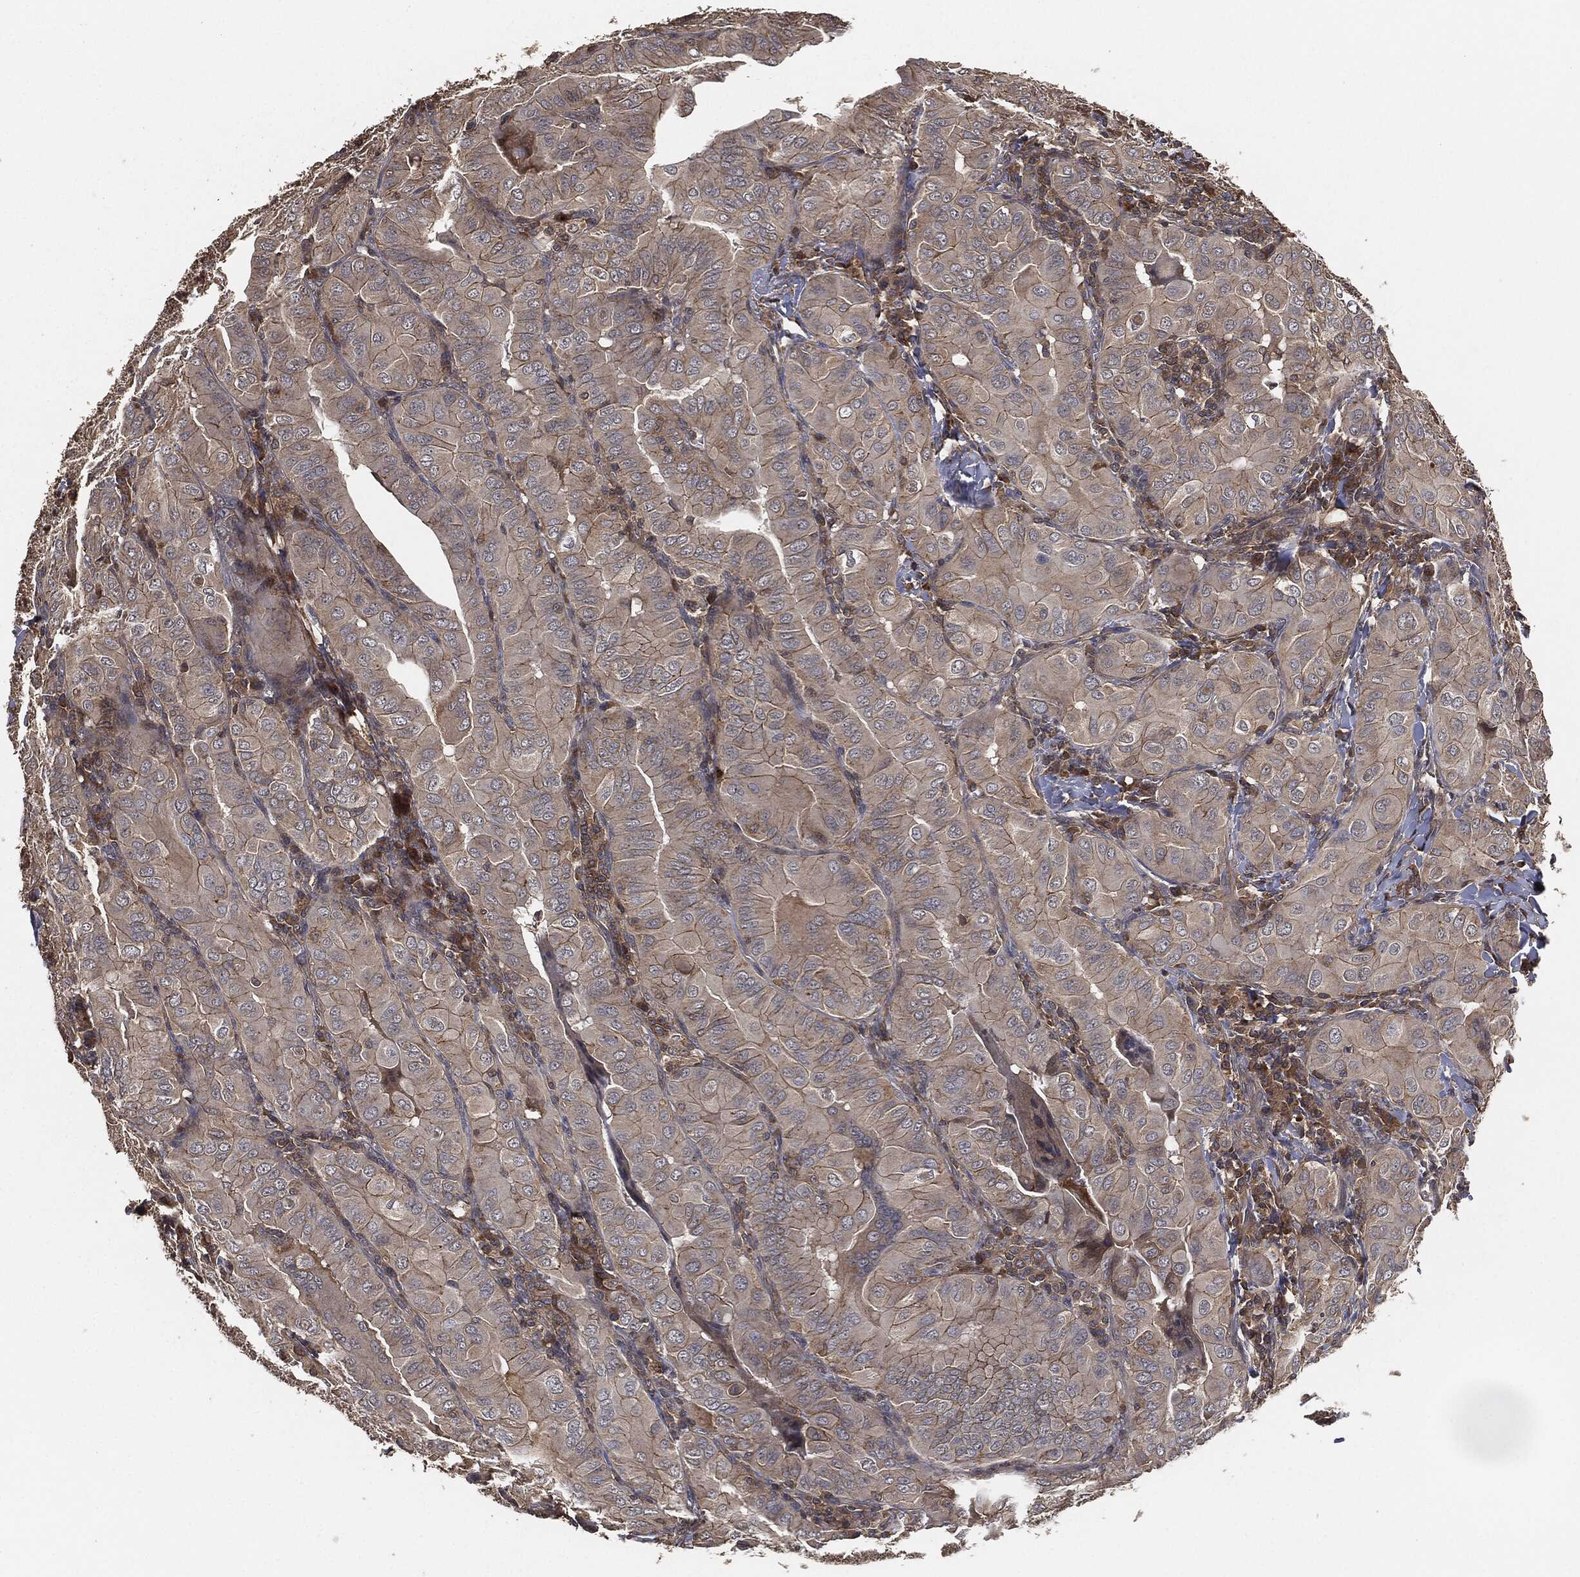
{"staining": {"intensity": "moderate", "quantity": "<25%", "location": "cytoplasmic/membranous"}, "tissue": "thyroid cancer", "cell_type": "Tumor cells", "image_type": "cancer", "snomed": [{"axis": "morphology", "description": "Papillary adenocarcinoma, NOS"}, {"axis": "topography", "description": "Thyroid gland"}], "caption": "IHC histopathology image of human thyroid papillary adenocarcinoma stained for a protein (brown), which shows low levels of moderate cytoplasmic/membranous positivity in approximately <25% of tumor cells.", "gene": "ERBIN", "patient": {"sex": "female", "age": 37}}